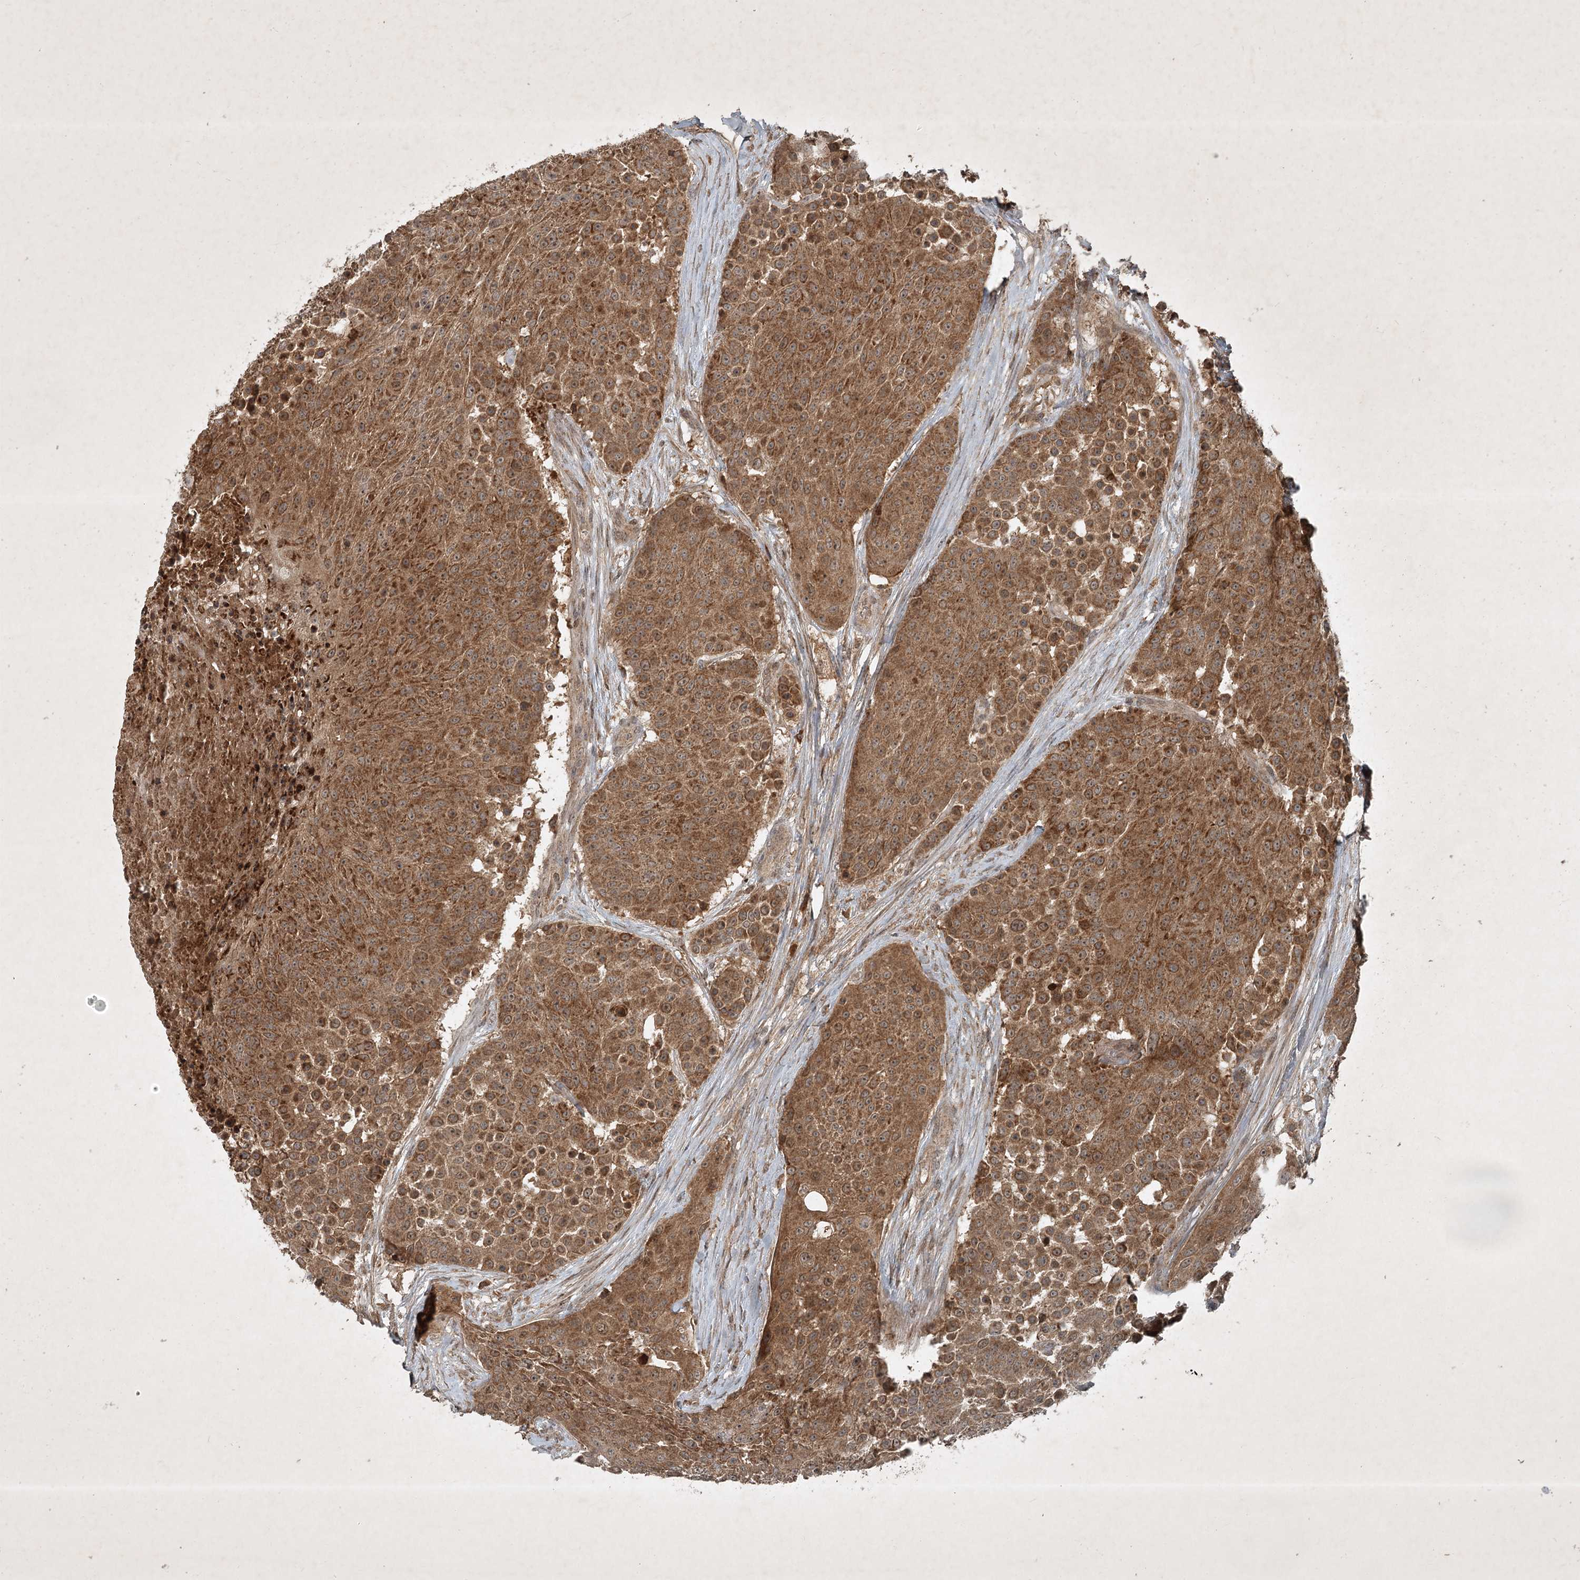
{"staining": {"intensity": "moderate", "quantity": ">75%", "location": "cytoplasmic/membranous"}, "tissue": "urothelial cancer", "cell_type": "Tumor cells", "image_type": "cancer", "snomed": [{"axis": "morphology", "description": "Urothelial carcinoma, High grade"}, {"axis": "topography", "description": "Urinary bladder"}], "caption": "This is a histology image of immunohistochemistry (IHC) staining of urothelial carcinoma (high-grade), which shows moderate expression in the cytoplasmic/membranous of tumor cells.", "gene": "UNC93A", "patient": {"sex": "female", "age": 63}}